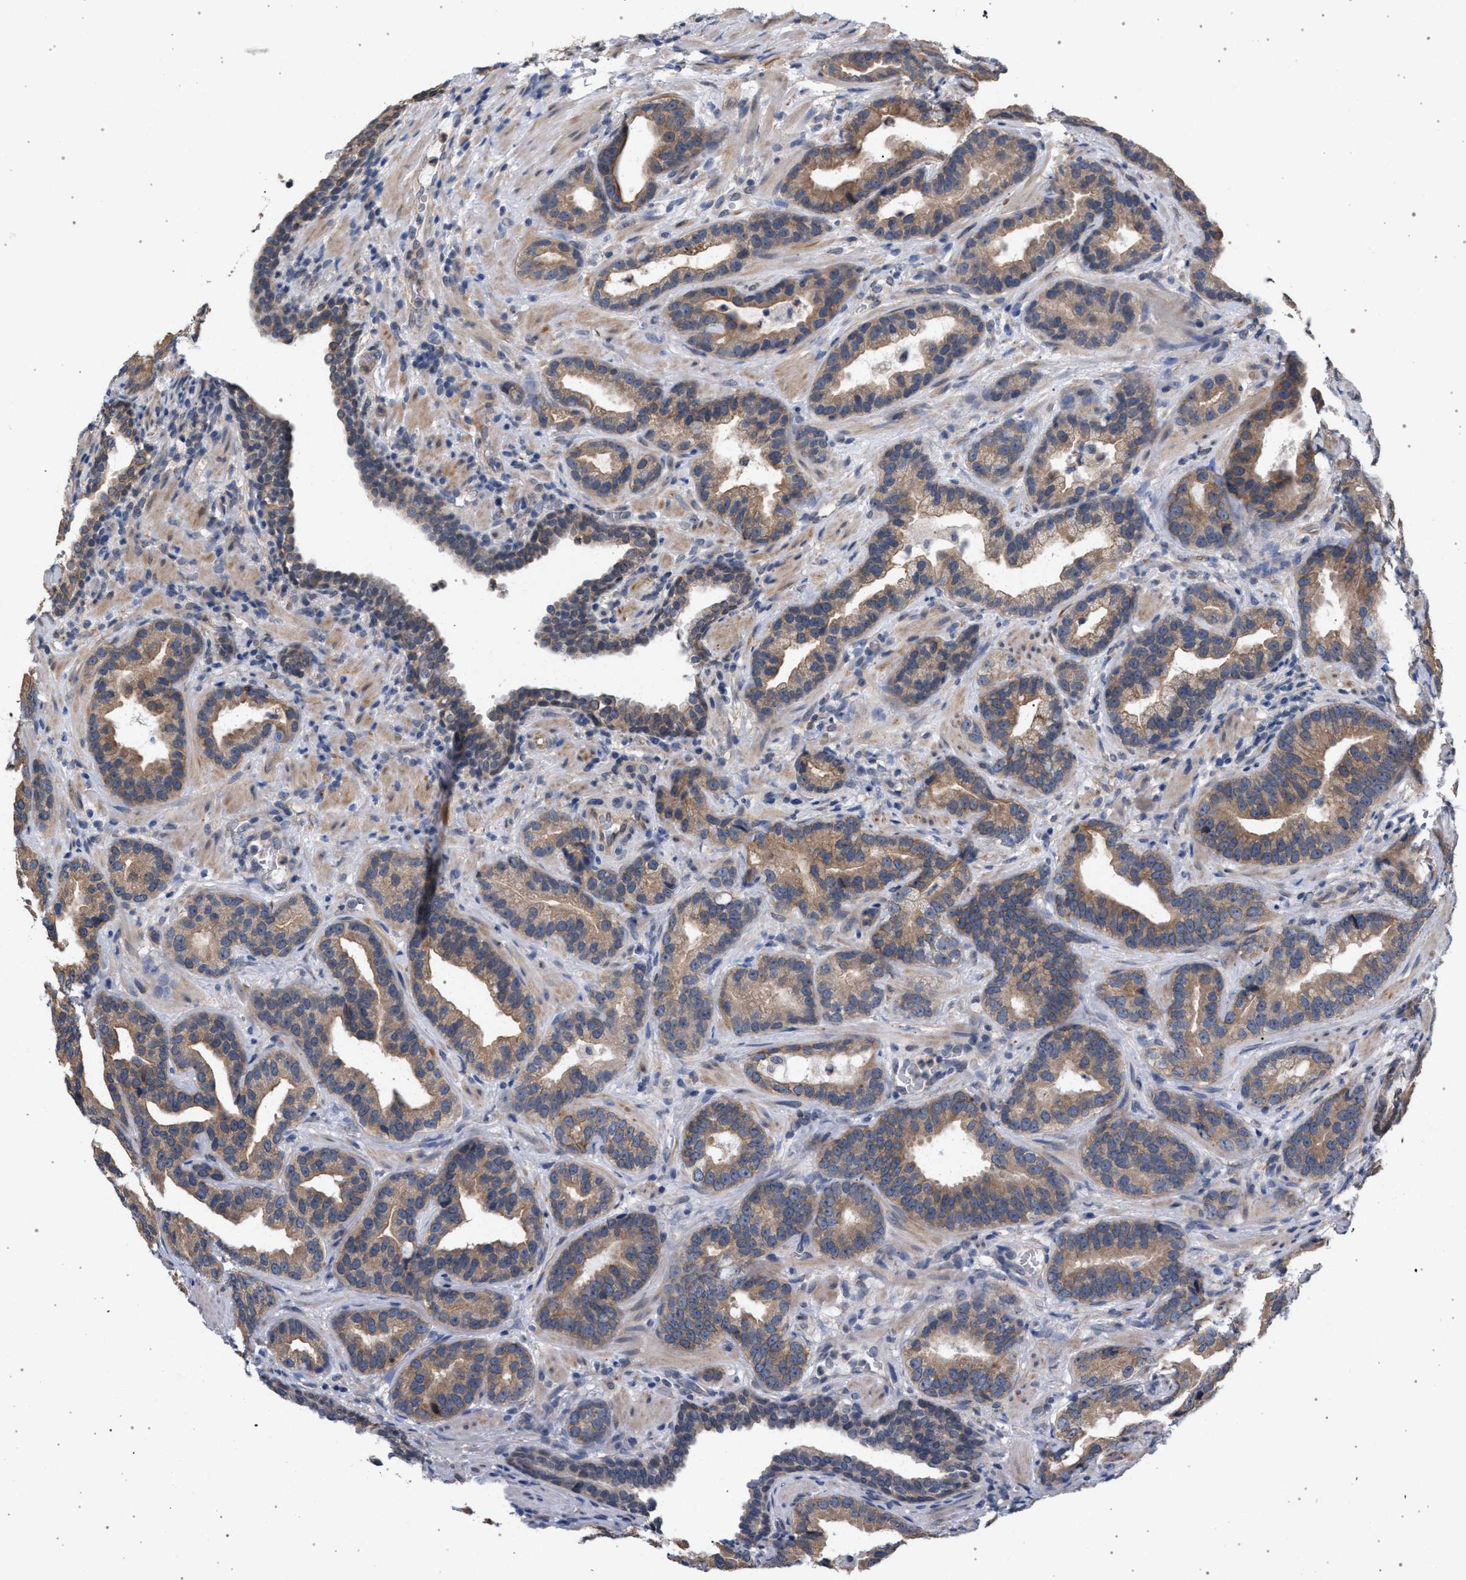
{"staining": {"intensity": "moderate", "quantity": ">75%", "location": "cytoplasmic/membranous"}, "tissue": "prostate cancer", "cell_type": "Tumor cells", "image_type": "cancer", "snomed": [{"axis": "morphology", "description": "Adenocarcinoma, Low grade"}, {"axis": "topography", "description": "Prostate"}], "caption": "Moderate cytoplasmic/membranous protein positivity is identified in approximately >75% of tumor cells in prostate low-grade adenocarcinoma. Immunohistochemistry (ihc) stains the protein in brown and the nuclei are stained blue.", "gene": "ARPC5L", "patient": {"sex": "male", "age": 59}}